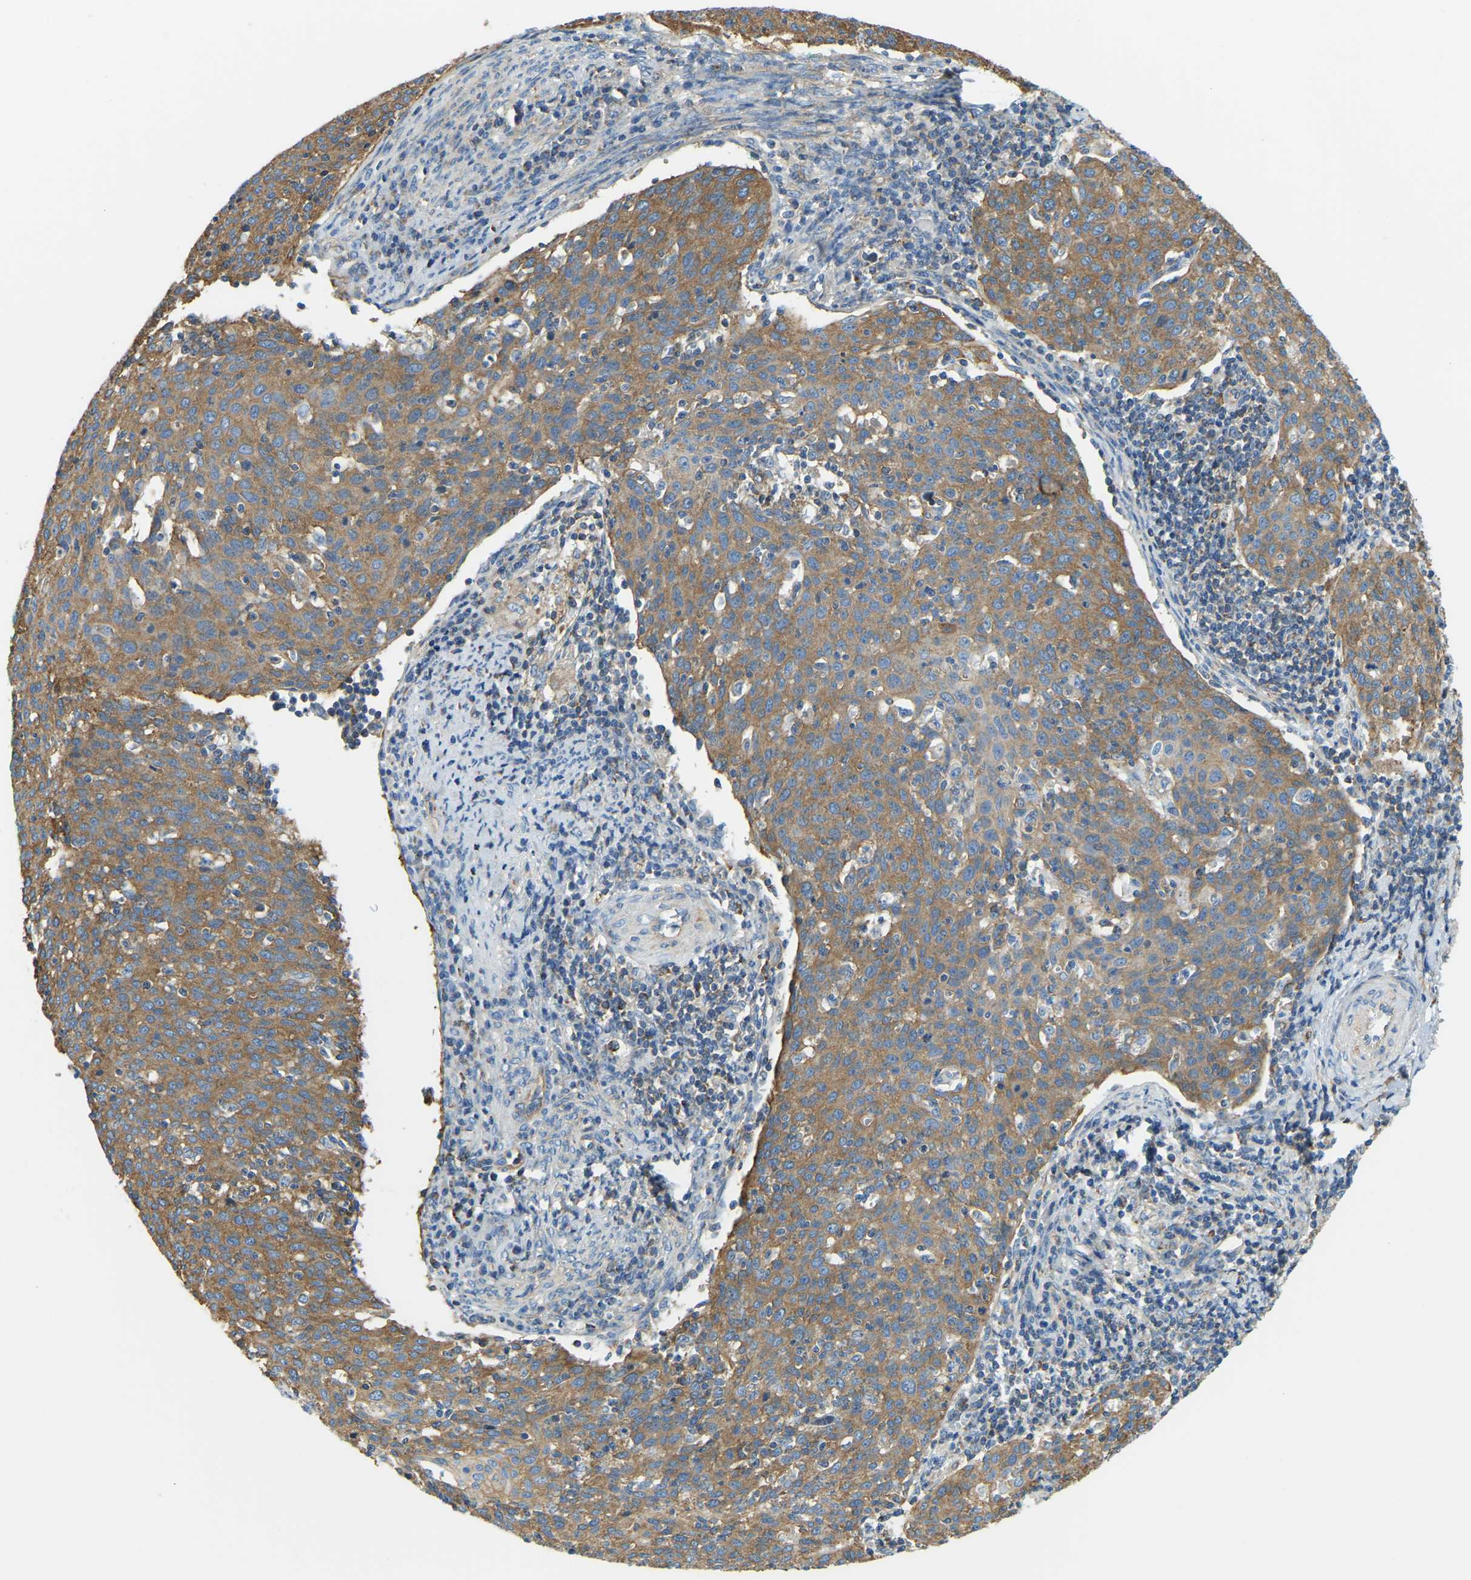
{"staining": {"intensity": "moderate", "quantity": ">75%", "location": "cytoplasmic/membranous"}, "tissue": "cervical cancer", "cell_type": "Tumor cells", "image_type": "cancer", "snomed": [{"axis": "morphology", "description": "Squamous cell carcinoma, NOS"}, {"axis": "topography", "description": "Cervix"}], "caption": "This micrograph displays immunohistochemistry staining of cervical squamous cell carcinoma, with medium moderate cytoplasmic/membranous positivity in about >75% of tumor cells.", "gene": "AHNAK", "patient": {"sex": "female", "age": 38}}